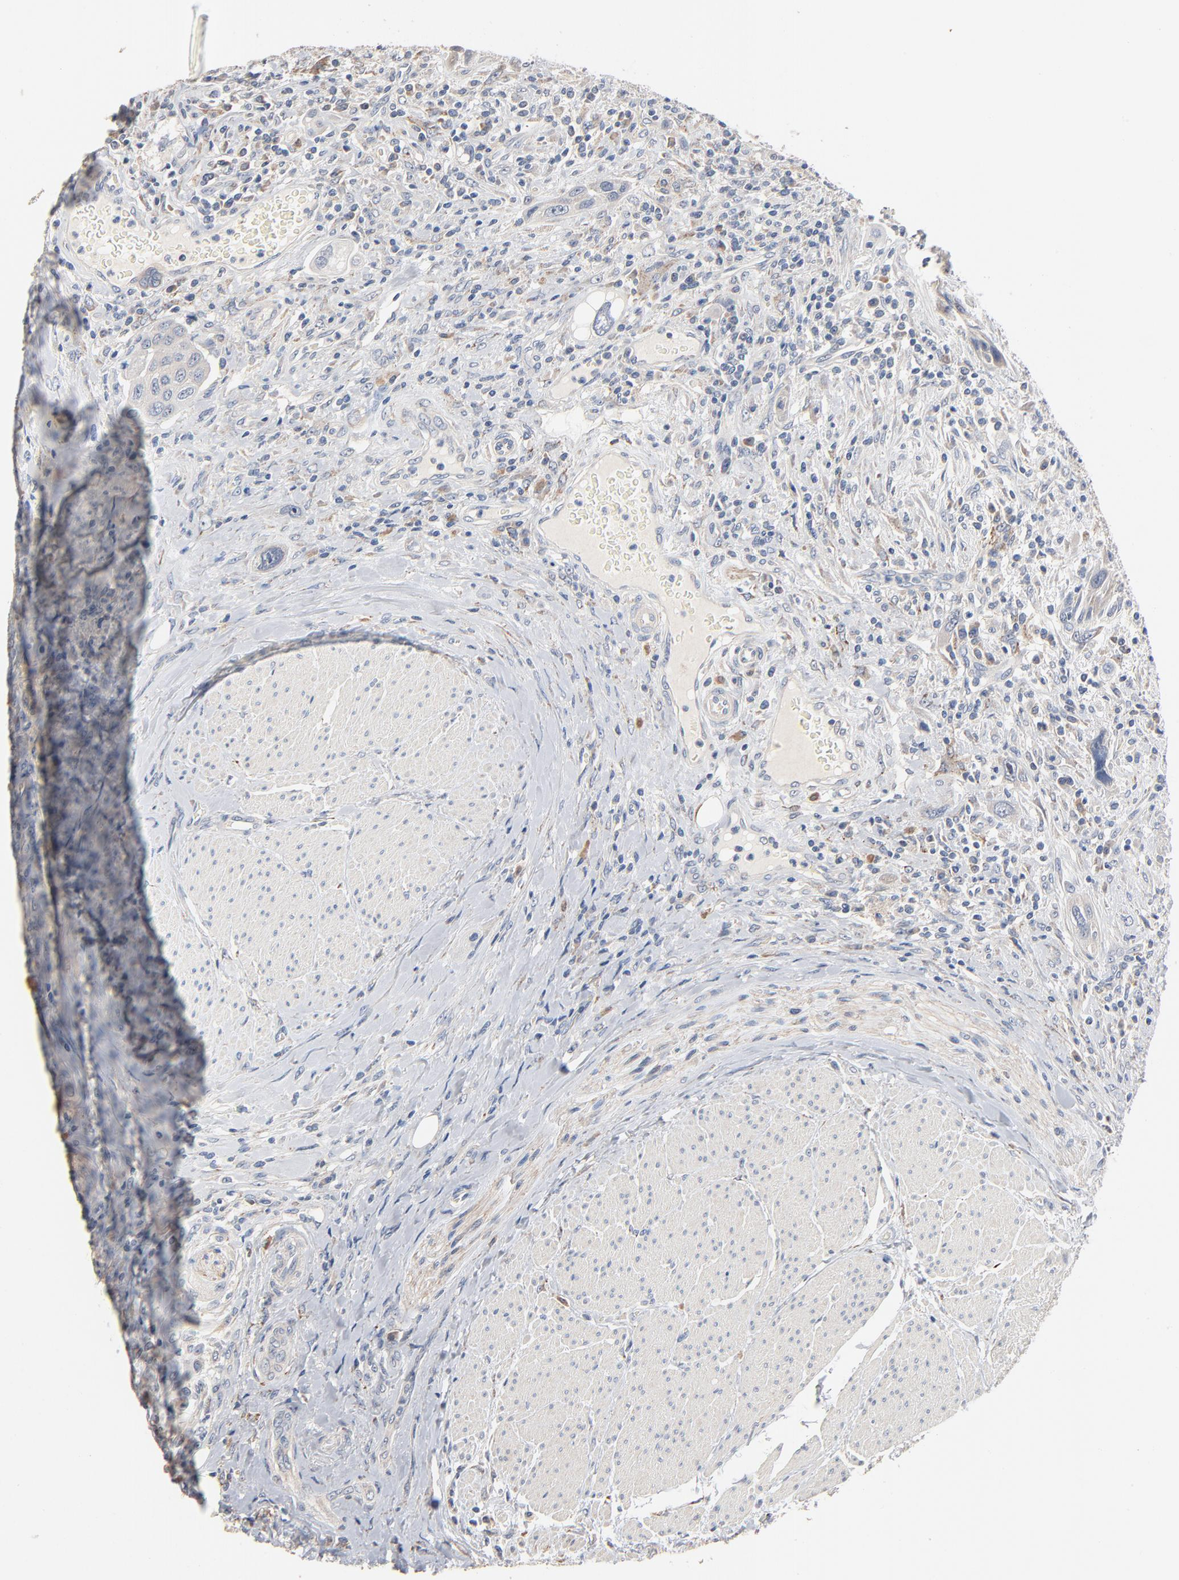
{"staining": {"intensity": "negative", "quantity": "none", "location": "none"}, "tissue": "urothelial cancer", "cell_type": "Tumor cells", "image_type": "cancer", "snomed": [{"axis": "morphology", "description": "Urothelial carcinoma, High grade"}, {"axis": "topography", "description": "Urinary bladder"}], "caption": "This is a image of immunohistochemistry staining of high-grade urothelial carcinoma, which shows no expression in tumor cells.", "gene": "ZDHHC8", "patient": {"sex": "male", "age": 50}}